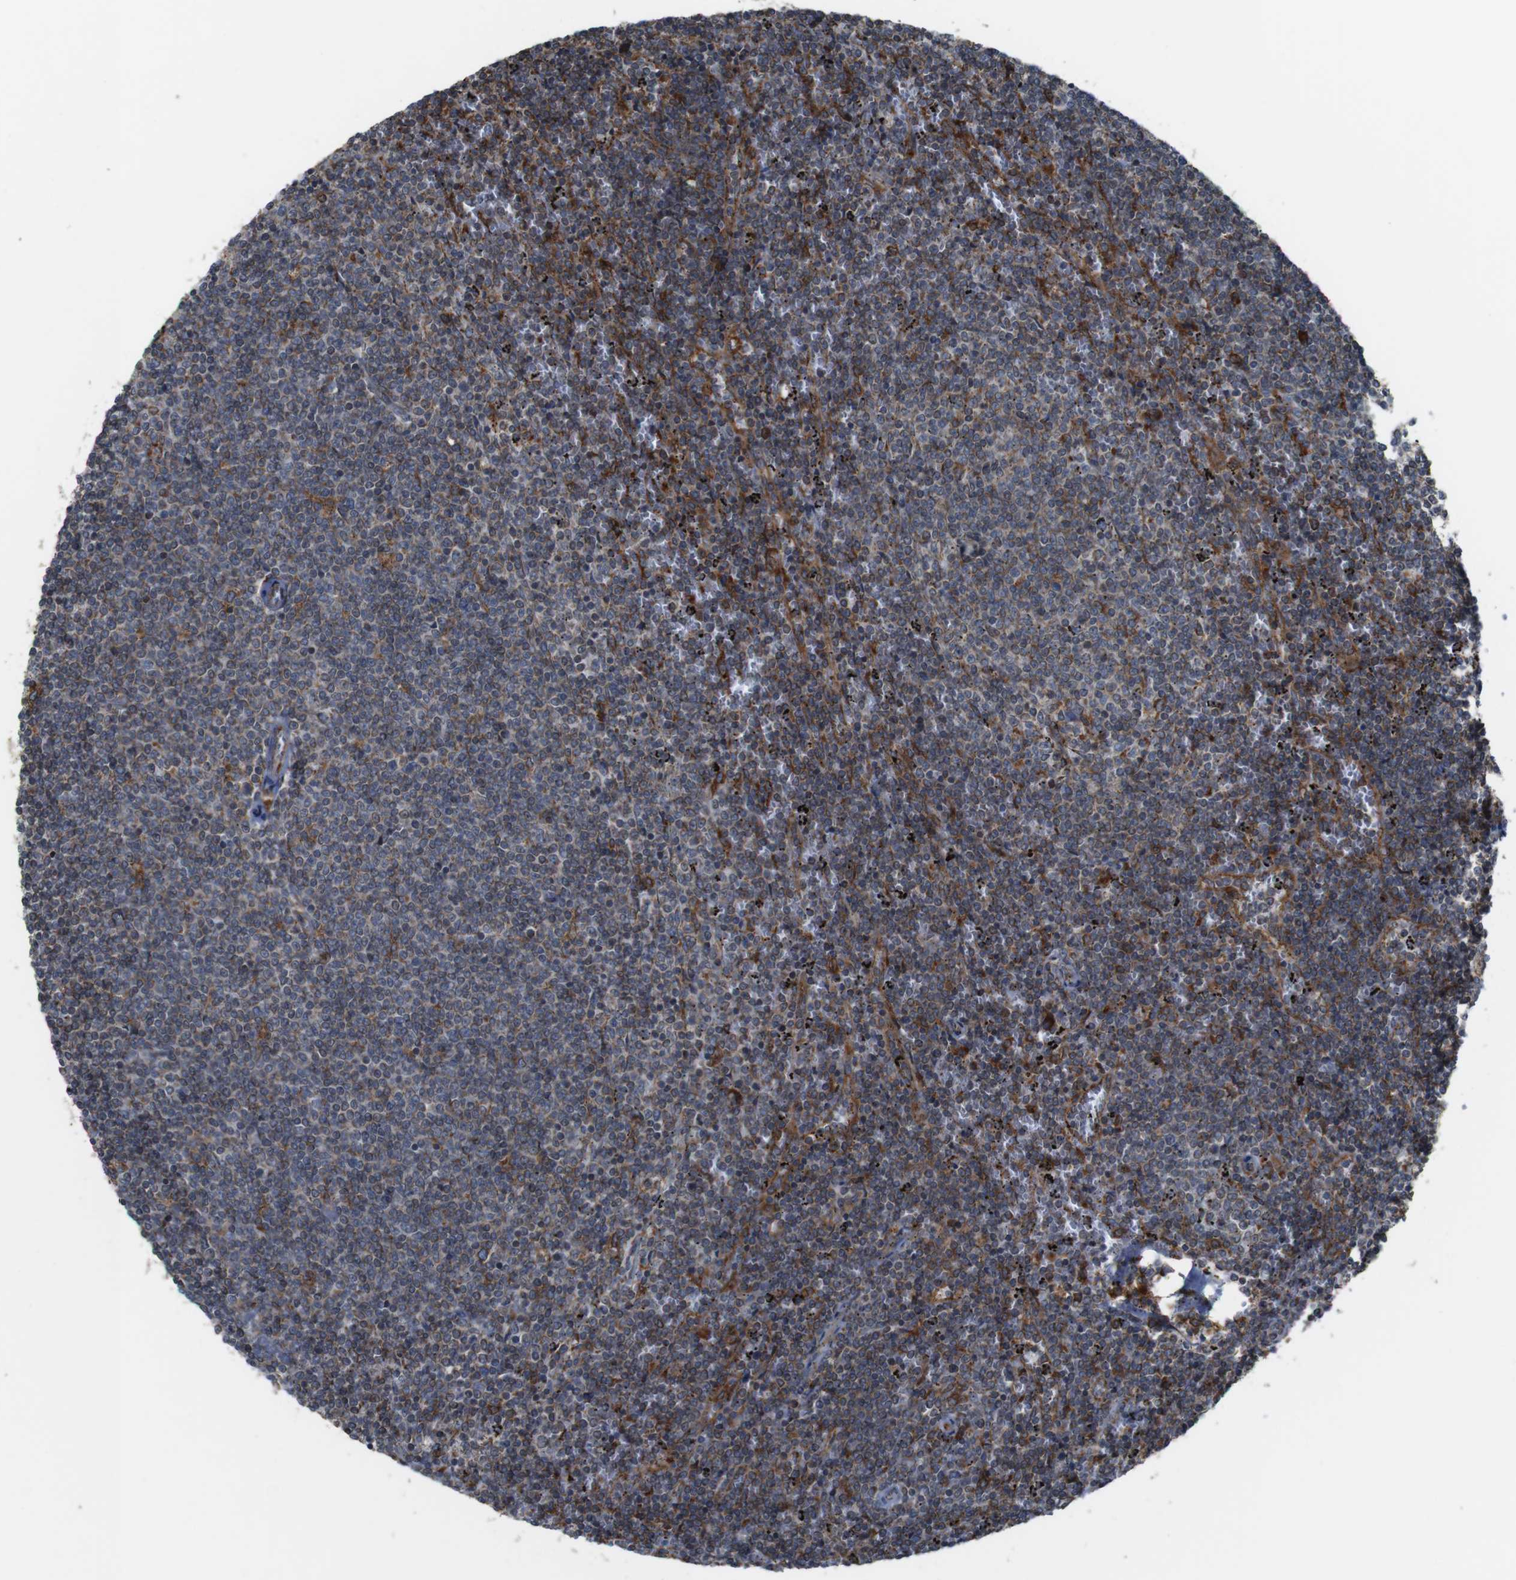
{"staining": {"intensity": "weak", "quantity": "<25%", "location": "cytoplasmic/membranous"}, "tissue": "lymphoma", "cell_type": "Tumor cells", "image_type": "cancer", "snomed": [{"axis": "morphology", "description": "Malignant lymphoma, non-Hodgkin's type, Low grade"}, {"axis": "topography", "description": "Spleen"}], "caption": "Immunohistochemistry of human lymphoma reveals no staining in tumor cells.", "gene": "UGGT1", "patient": {"sex": "female", "age": 50}}